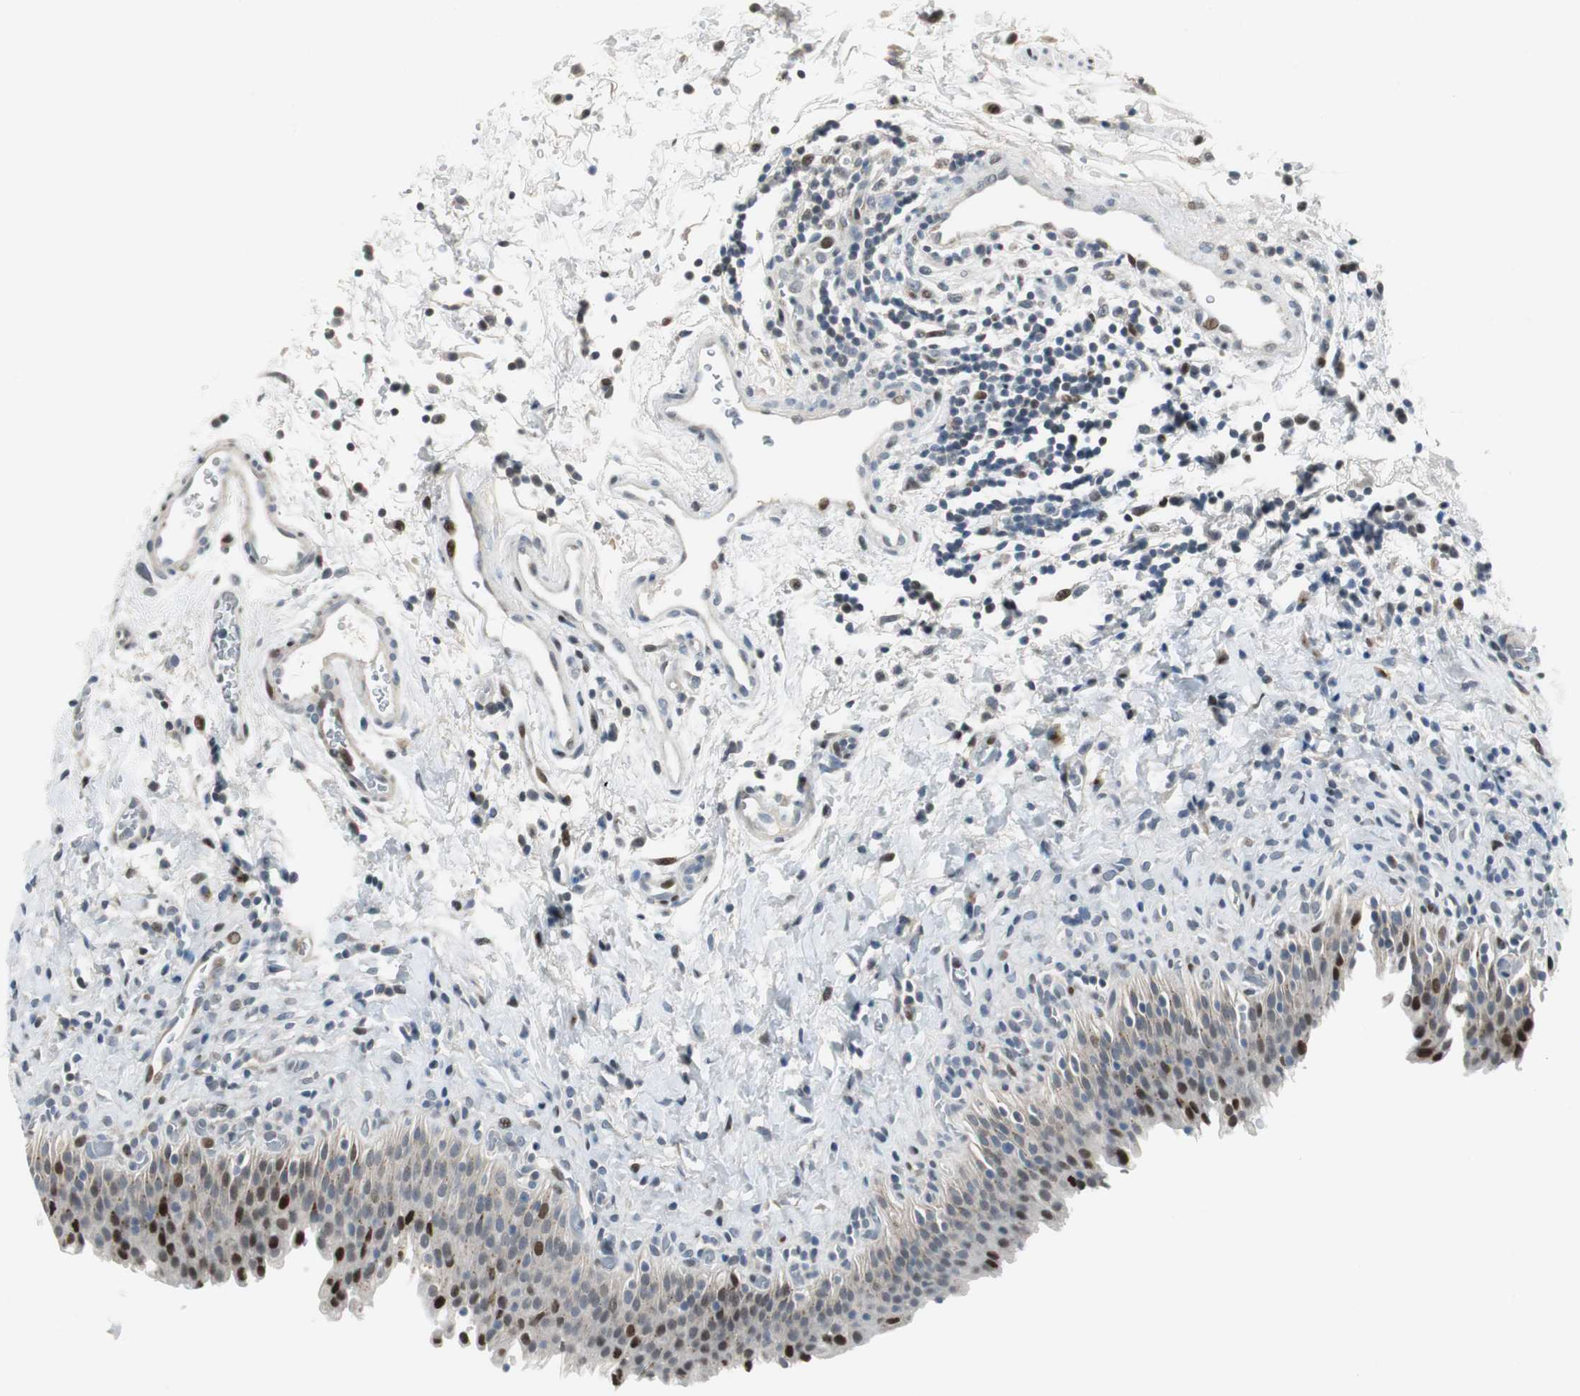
{"staining": {"intensity": "strong", "quantity": "<25%", "location": "nuclear"}, "tissue": "urinary bladder", "cell_type": "Urothelial cells", "image_type": "normal", "snomed": [{"axis": "morphology", "description": "Normal tissue, NOS"}, {"axis": "topography", "description": "Urinary bladder"}], "caption": "Immunohistochemical staining of benign urinary bladder exhibits strong nuclear protein expression in approximately <25% of urothelial cells. (DAB = brown stain, brightfield microscopy at high magnification).", "gene": "AJUBA", "patient": {"sex": "male", "age": 51}}